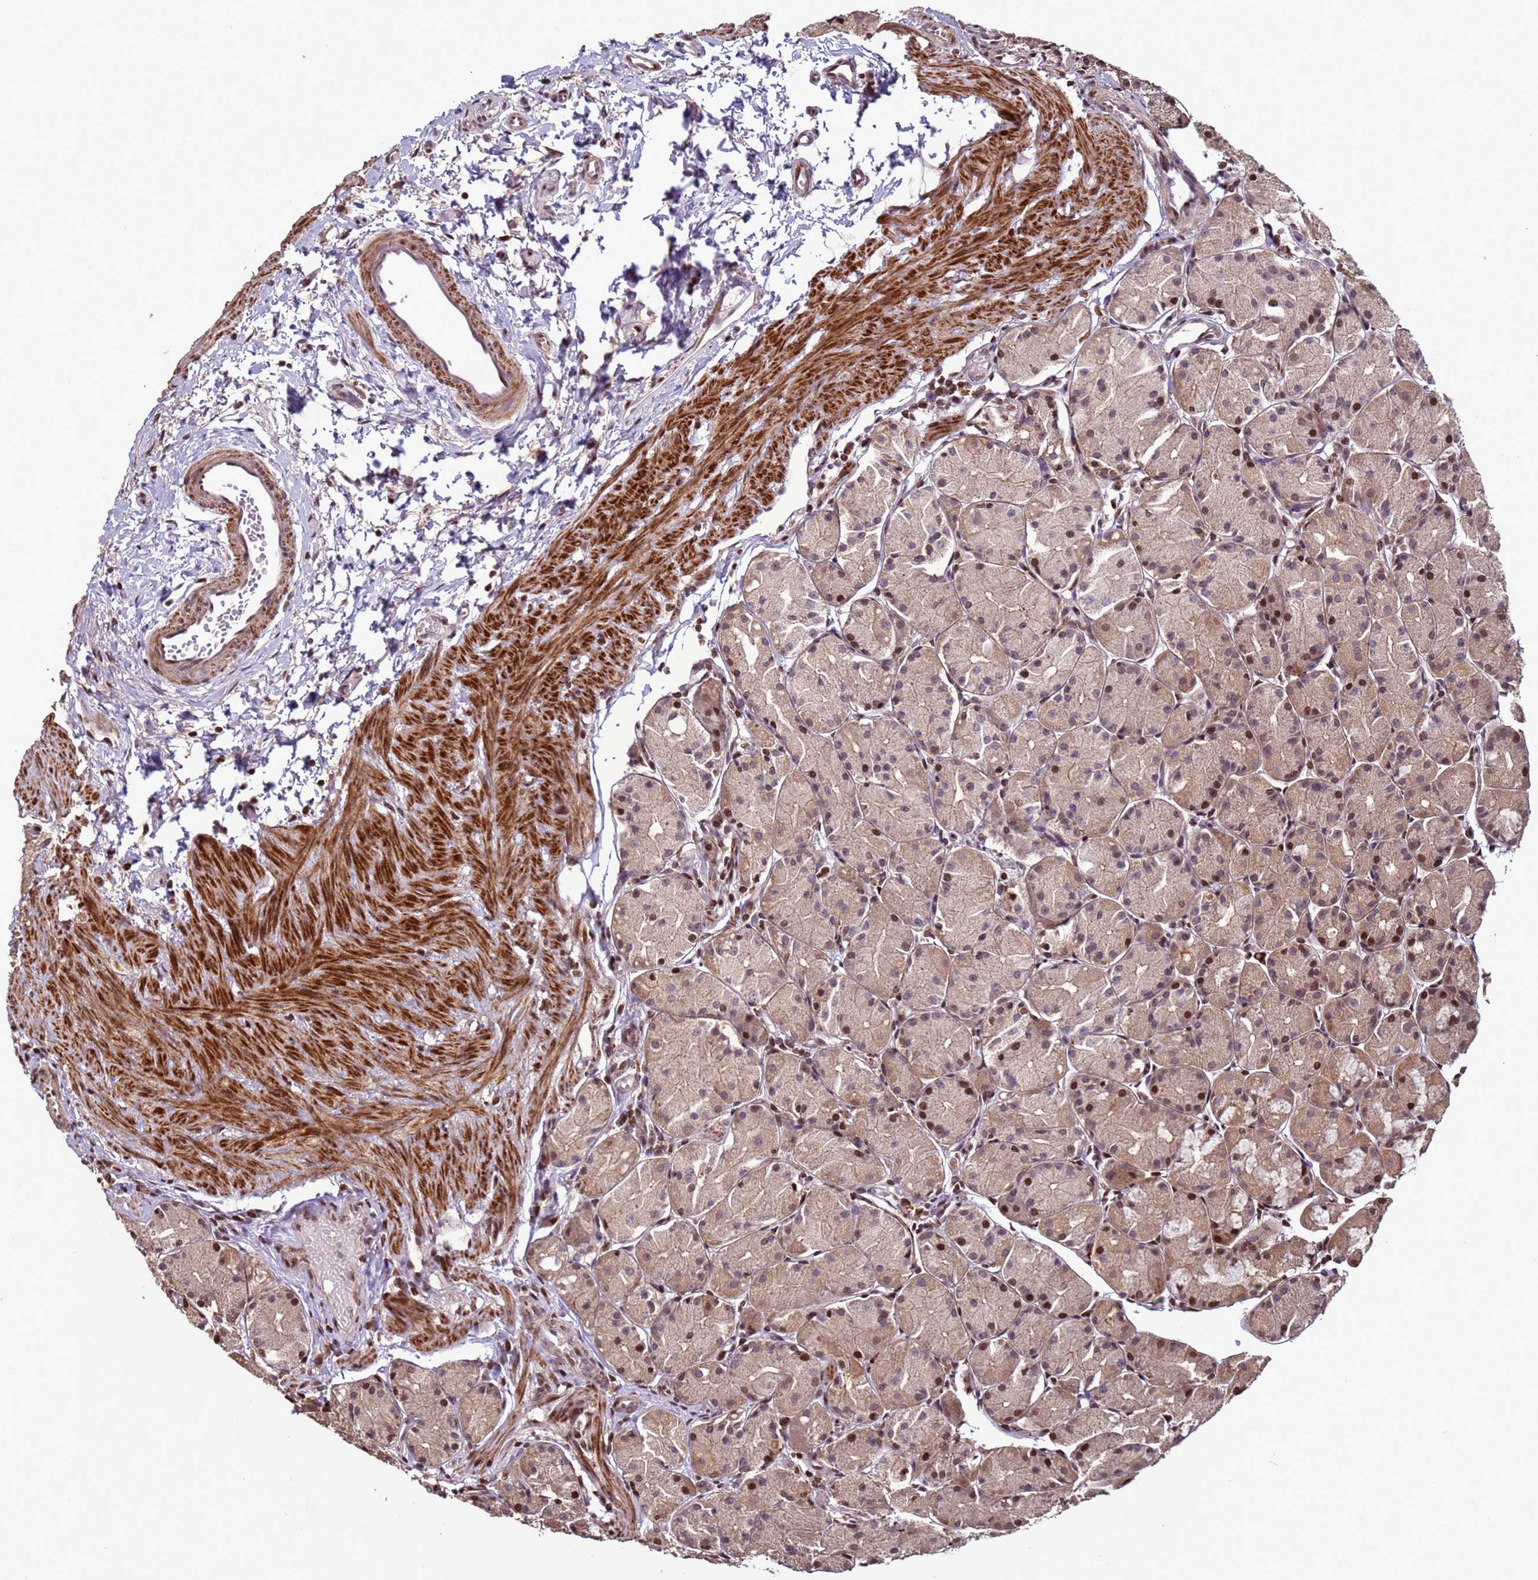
{"staining": {"intensity": "moderate", "quantity": ">75%", "location": "cytoplasmic/membranous,nuclear"}, "tissue": "stomach", "cell_type": "Glandular cells", "image_type": "normal", "snomed": [{"axis": "morphology", "description": "Normal tissue, NOS"}, {"axis": "topography", "description": "Stomach, upper"}], "caption": "Brown immunohistochemical staining in unremarkable stomach demonstrates moderate cytoplasmic/membranous,nuclear staining in about >75% of glandular cells. The staining is performed using DAB brown chromogen to label protein expression. The nuclei are counter-stained blue using hematoxylin.", "gene": "HGH1", "patient": {"sex": "male", "age": 47}}